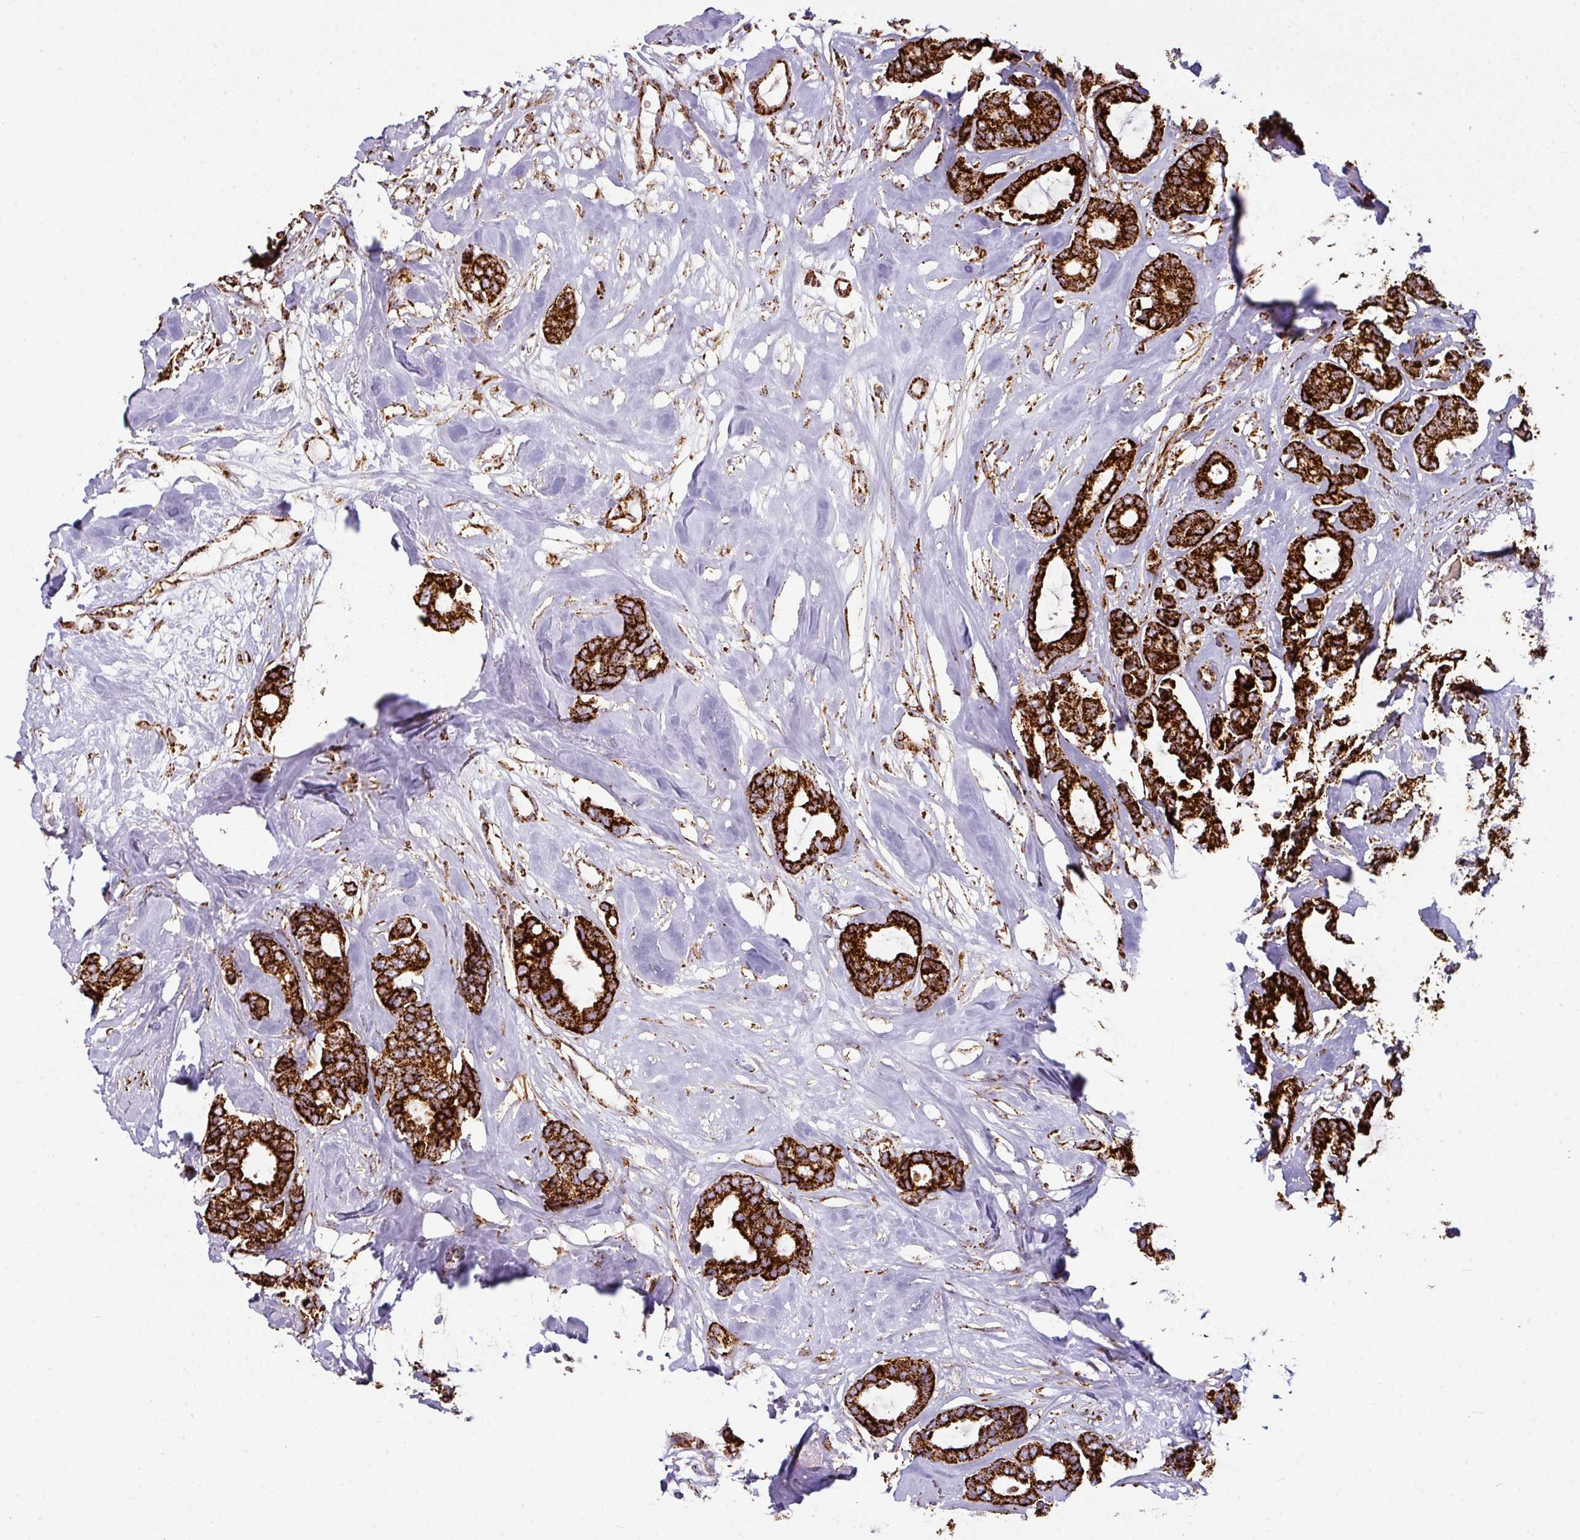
{"staining": {"intensity": "strong", "quantity": ">75%", "location": "cytoplasmic/membranous"}, "tissue": "breast cancer", "cell_type": "Tumor cells", "image_type": "cancer", "snomed": [{"axis": "morphology", "description": "Duct carcinoma"}, {"axis": "topography", "description": "Breast"}], "caption": "Tumor cells exhibit high levels of strong cytoplasmic/membranous expression in about >75% of cells in breast infiltrating ductal carcinoma. Immunohistochemistry (ihc) stains the protein in brown and the nuclei are stained blue.", "gene": "TRAP1", "patient": {"sex": "female", "age": 87}}